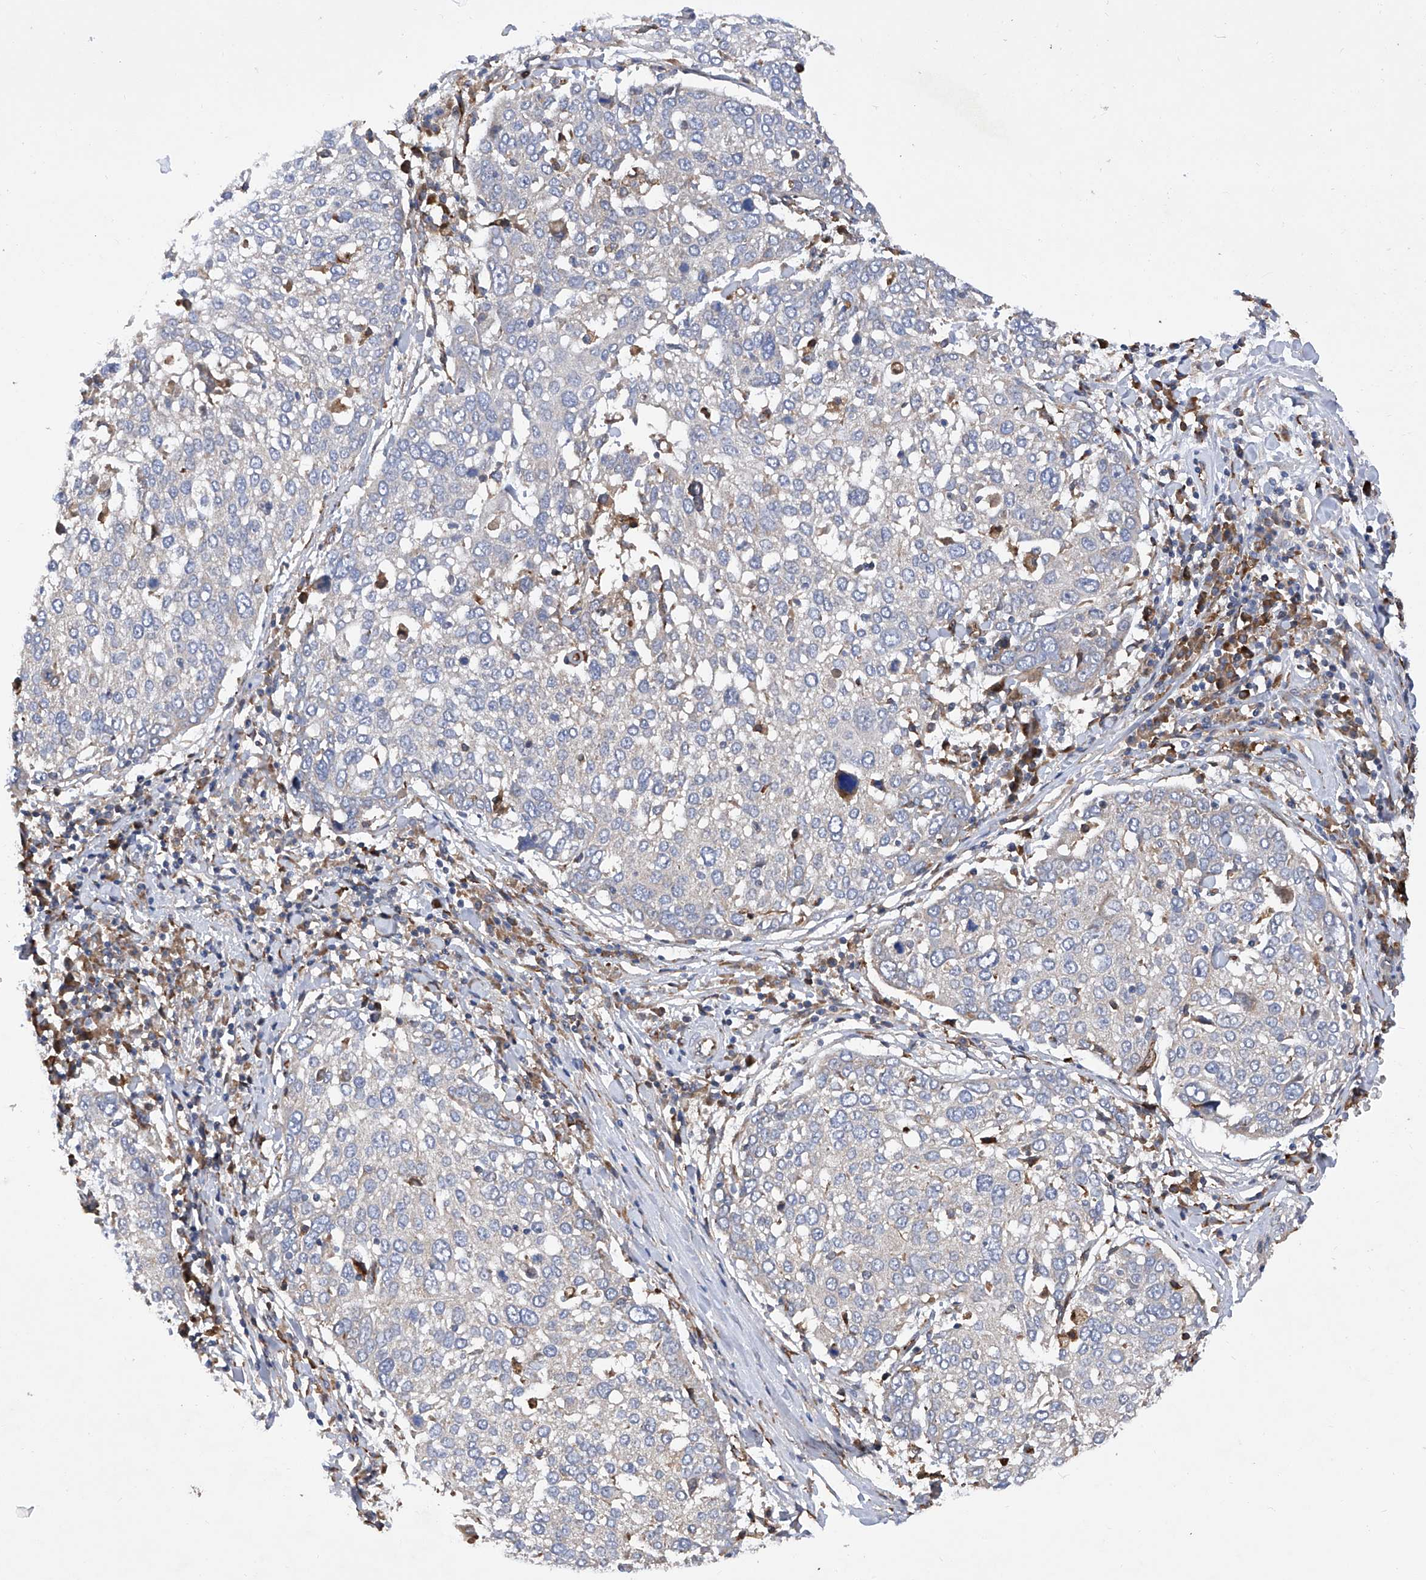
{"staining": {"intensity": "negative", "quantity": "none", "location": "none"}, "tissue": "lung cancer", "cell_type": "Tumor cells", "image_type": "cancer", "snomed": [{"axis": "morphology", "description": "Squamous cell carcinoma, NOS"}, {"axis": "topography", "description": "Lung"}], "caption": "An immunohistochemistry micrograph of squamous cell carcinoma (lung) is shown. There is no staining in tumor cells of squamous cell carcinoma (lung).", "gene": "INPP5B", "patient": {"sex": "male", "age": 65}}